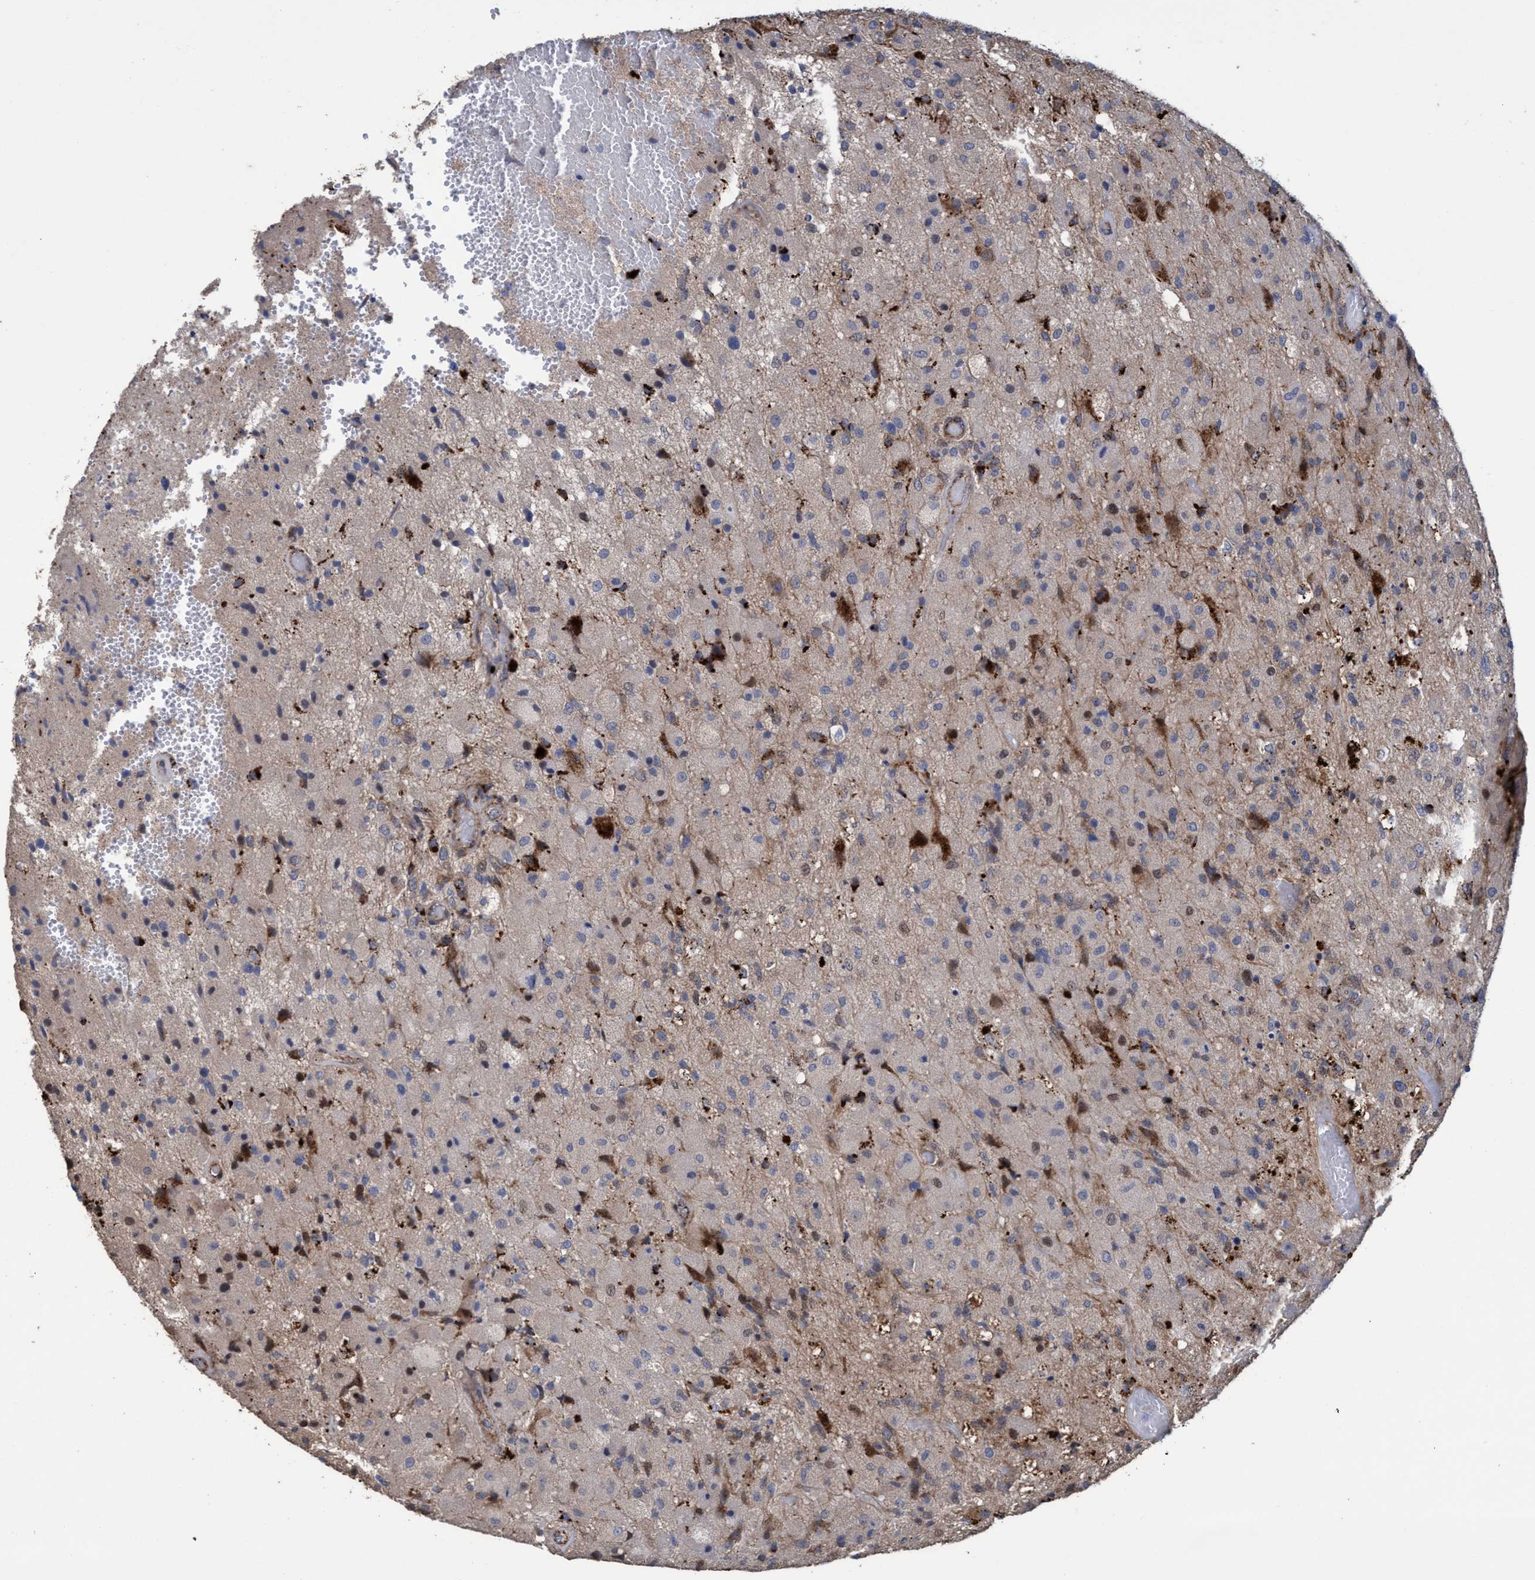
{"staining": {"intensity": "weak", "quantity": "<25%", "location": "cytoplasmic/membranous"}, "tissue": "glioma", "cell_type": "Tumor cells", "image_type": "cancer", "snomed": [{"axis": "morphology", "description": "Normal tissue, NOS"}, {"axis": "morphology", "description": "Glioma, malignant, High grade"}, {"axis": "topography", "description": "Cerebral cortex"}], "caption": "An IHC micrograph of glioma is shown. There is no staining in tumor cells of glioma. The staining is performed using DAB (3,3'-diaminobenzidine) brown chromogen with nuclei counter-stained in using hematoxylin.", "gene": "BBS9", "patient": {"sex": "male", "age": 77}}